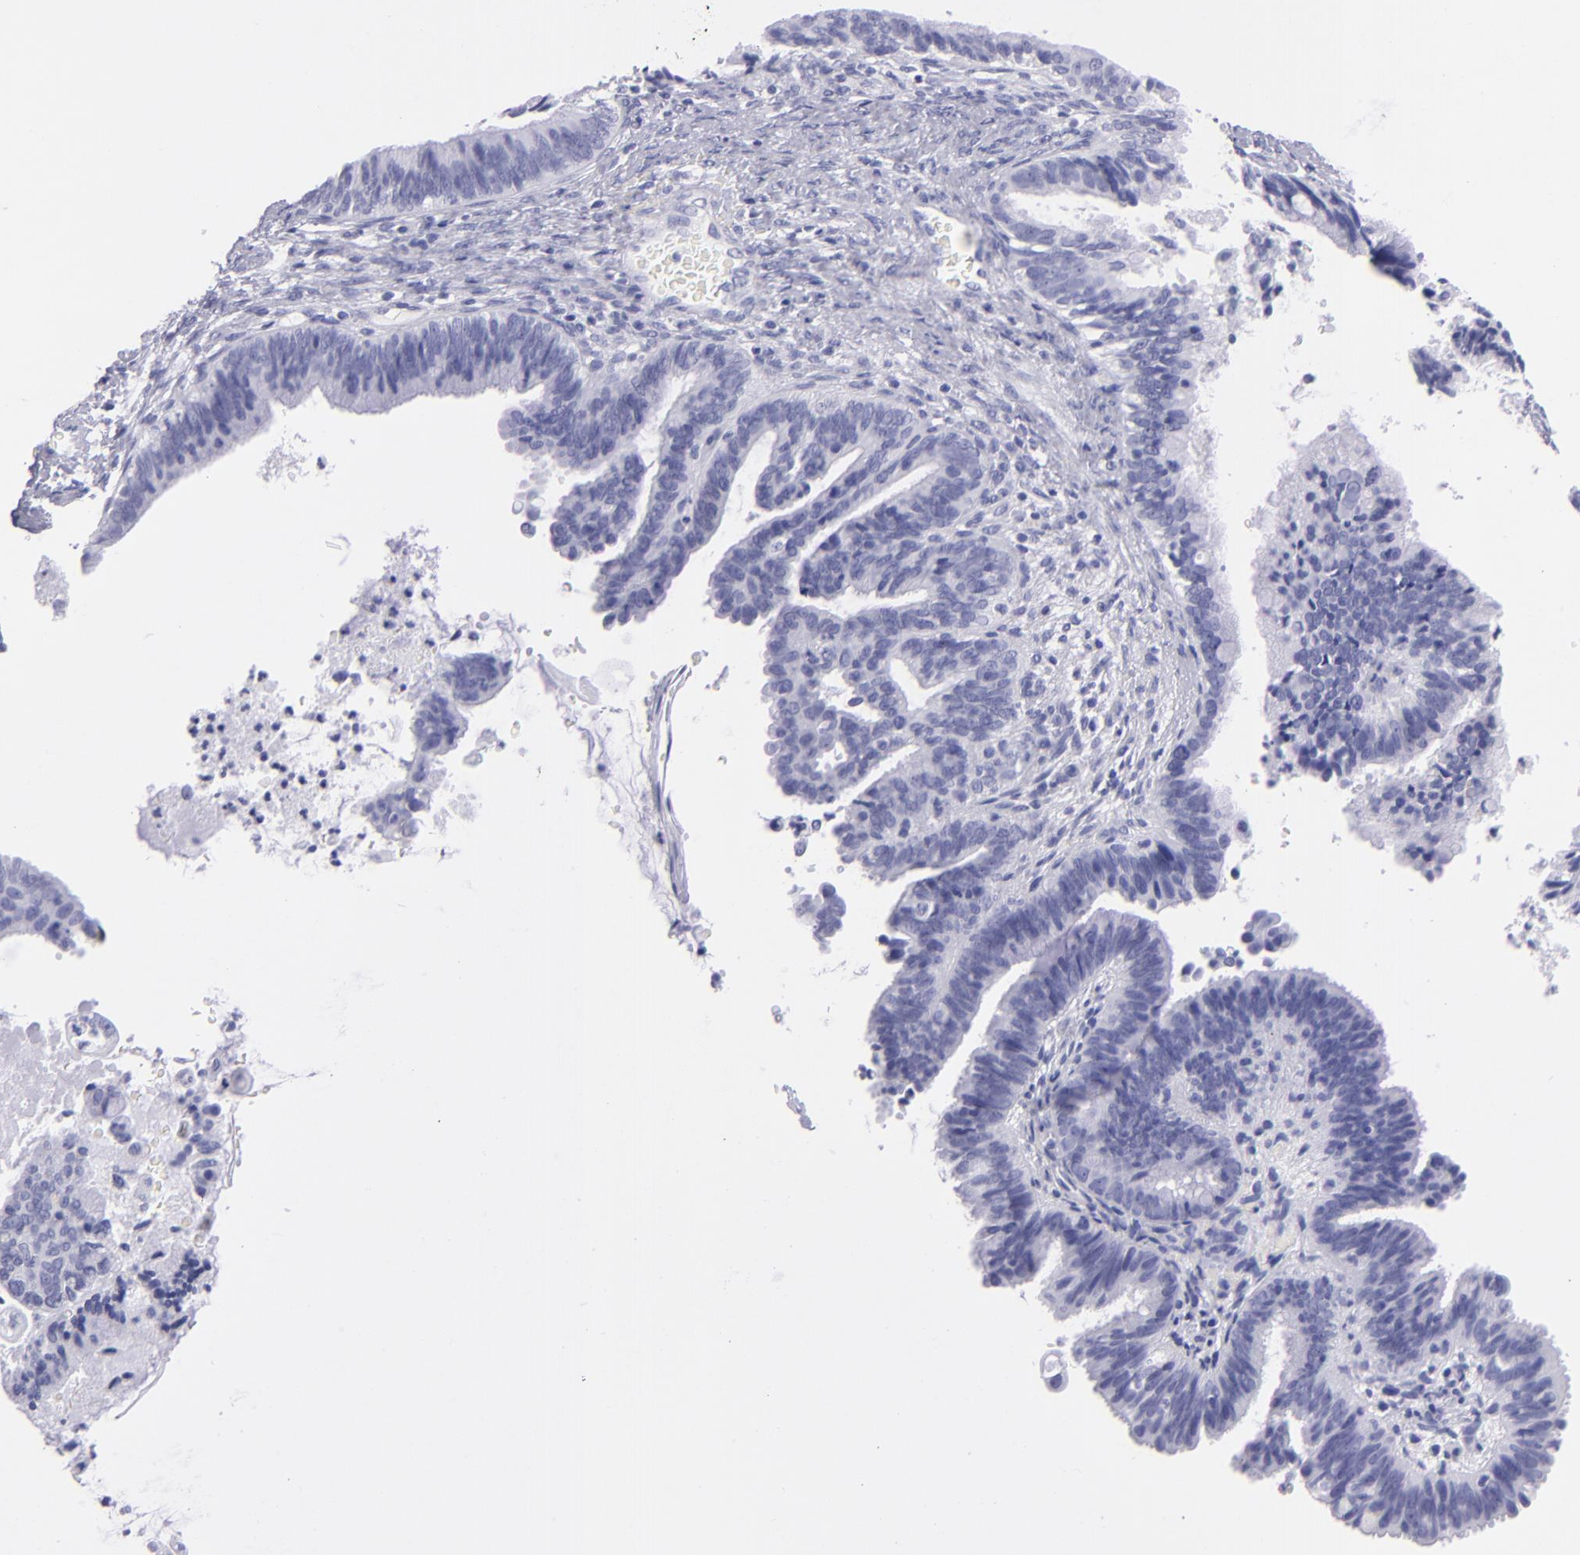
{"staining": {"intensity": "negative", "quantity": "none", "location": "none"}, "tissue": "cervical cancer", "cell_type": "Tumor cells", "image_type": "cancer", "snomed": [{"axis": "morphology", "description": "Adenocarcinoma, NOS"}, {"axis": "topography", "description": "Cervix"}], "caption": "IHC of cervical cancer exhibits no positivity in tumor cells.", "gene": "PRPH", "patient": {"sex": "female", "age": 47}}